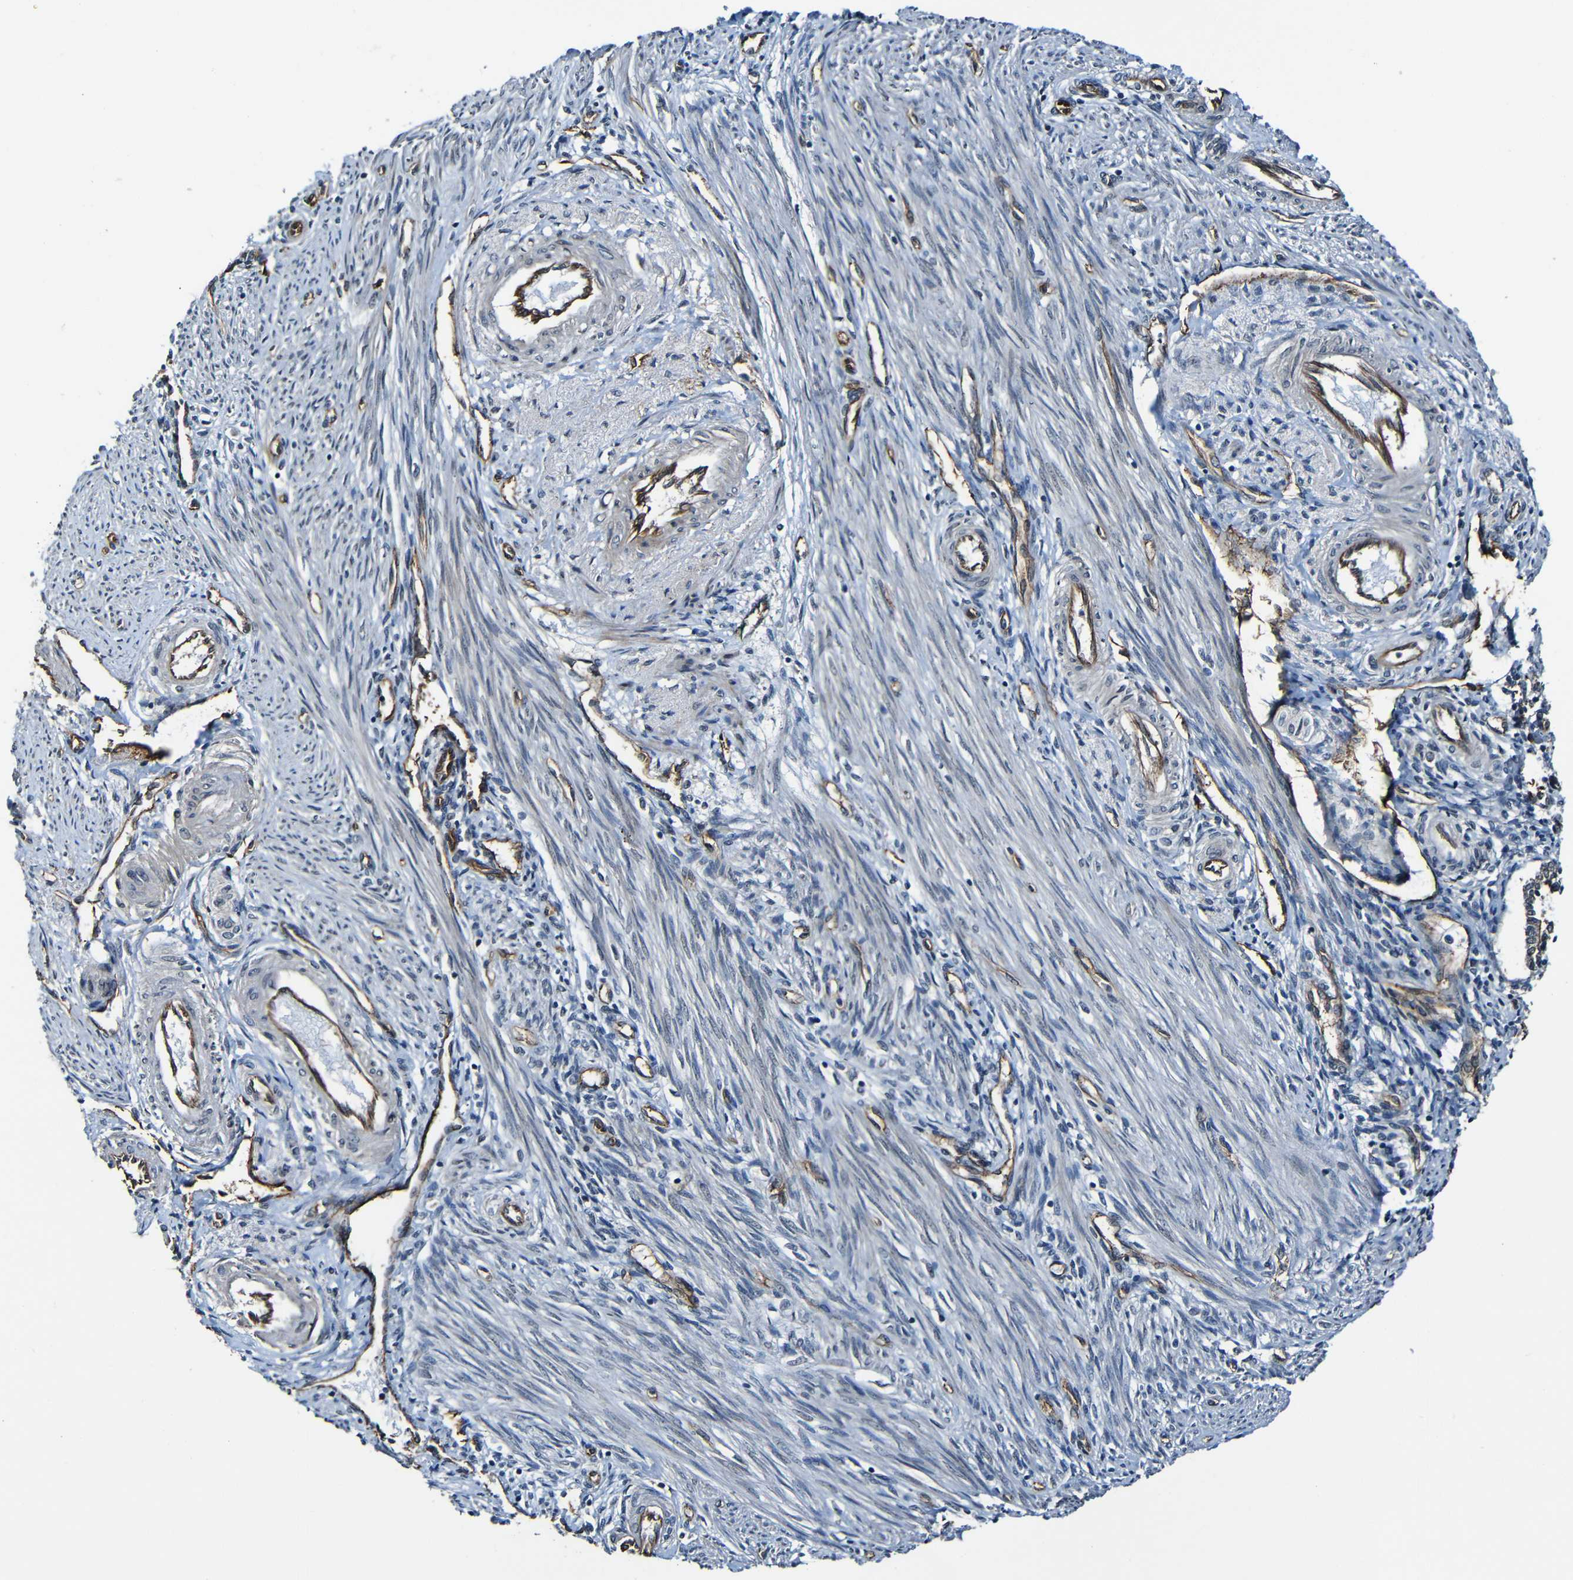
{"staining": {"intensity": "negative", "quantity": "none", "location": "none"}, "tissue": "endometrium", "cell_type": "Cells in endometrial stroma", "image_type": "normal", "snomed": [{"axis": "morphology", "description": "Normal tissue, NOS"}, {"axis": "topography", "description": "Endometrium"}], "caption": "Immunohistochemistry (IHC) histopathology image of normal endometrium: human endometrium stained with DAB (3,3'-diaminobenzidine) reveals no significant protein staining in cells in endometrial stroma. (DAB immunohistochemistry (IHC), high magnification).", "gene": "LGR5", "patient": {"sex": "female", "age": 42}}